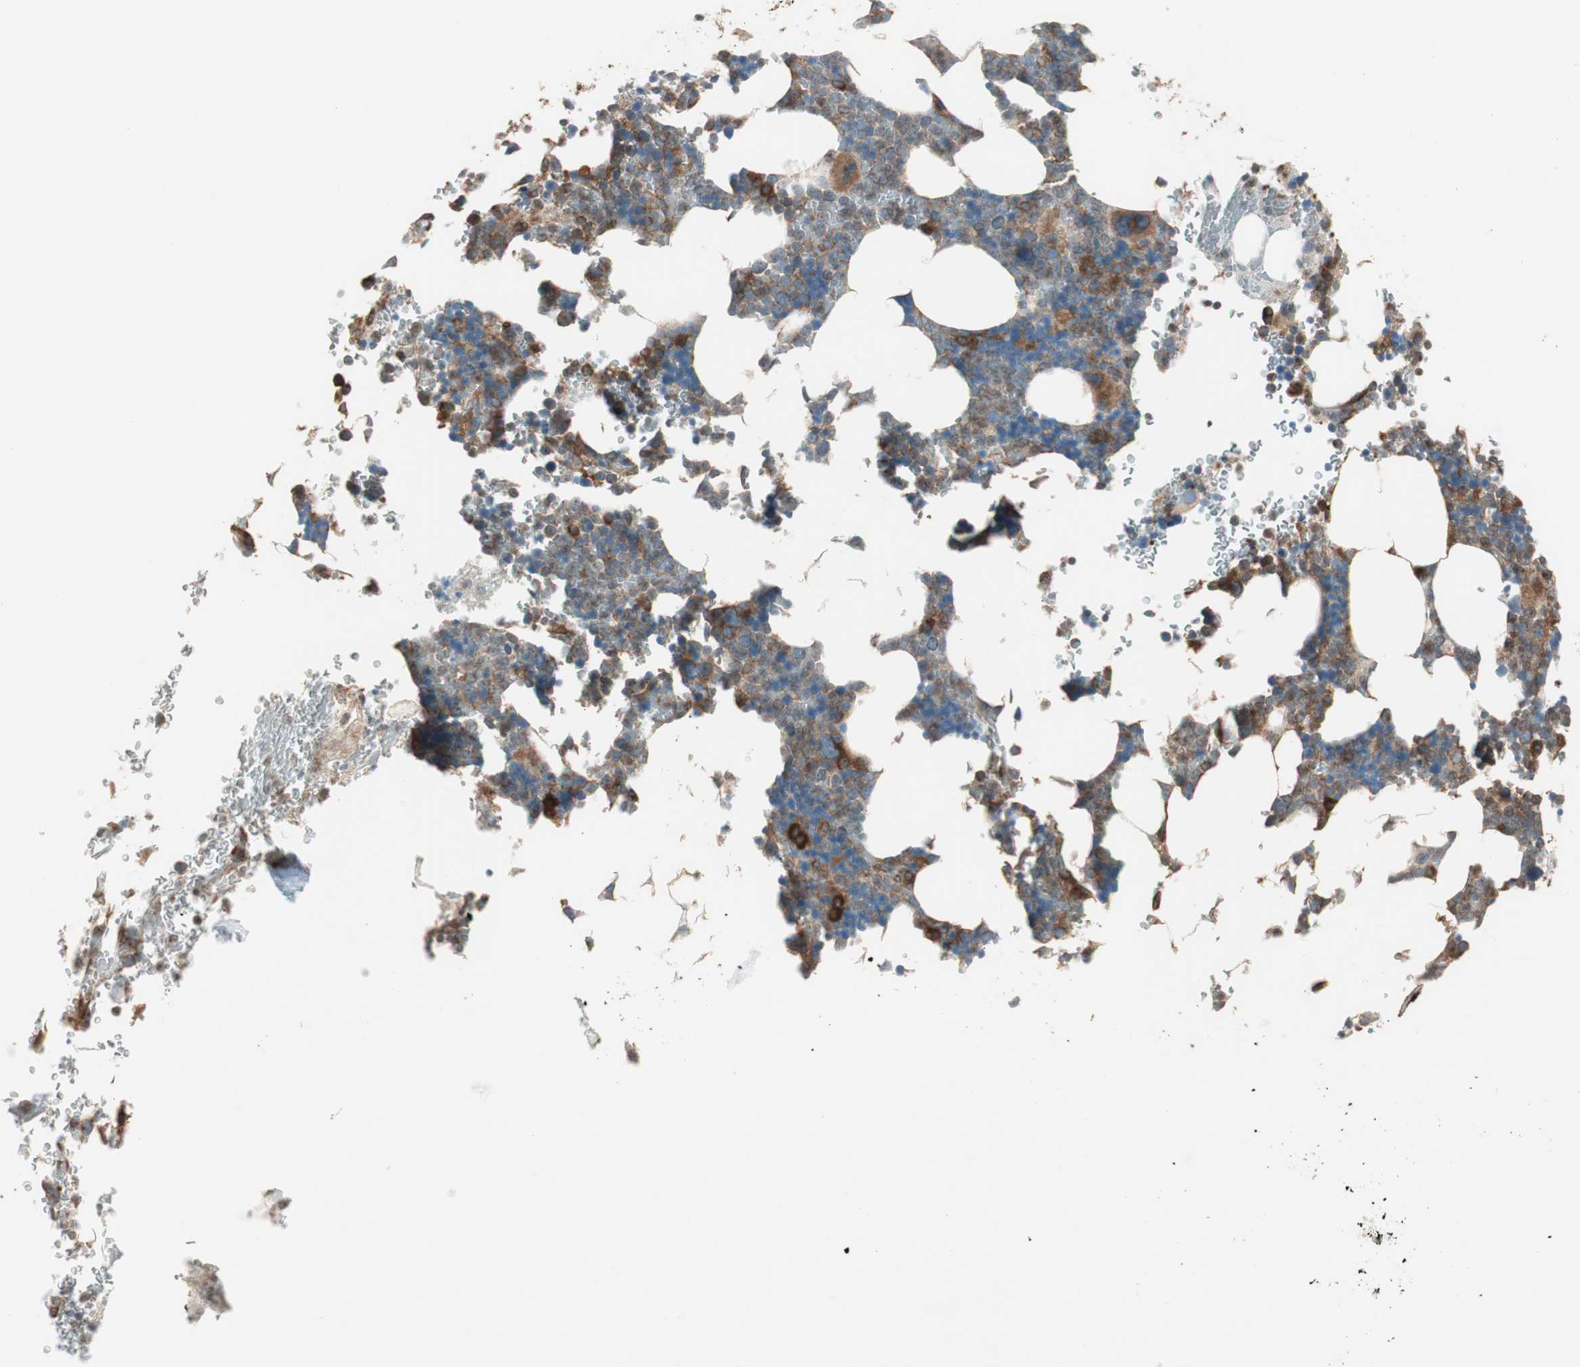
{"staining": {"intensity": "strong", "quantity": "25%-75%", "location": "cytoplasmic/membranous"}, "tissue": "bone marrow", "cell_type": "Hematopoietic cells", "image_type": "normal", "snomed": [{"axis": "morphology", "description": "Normal tissue, NOS"}, {"axis": "topography", "description": "Bone marrow"}], "caption": "High-magnification brightfield microscopy of benign bone marrow stained with DAB (brown) and counterstained with hematoxylin (blue). hematopoietic cells exhibit strong cytoplasmic/membranous expression is seen in about25%-75% of cells. Using DAB (3,3'-diaminobenzidine) (brown) and hematoxylin (blue) stains, captured at high magnification using brightfield microscopy.", "gene": "RAB5A", "patient": {"sex": "female", "age": 73}}